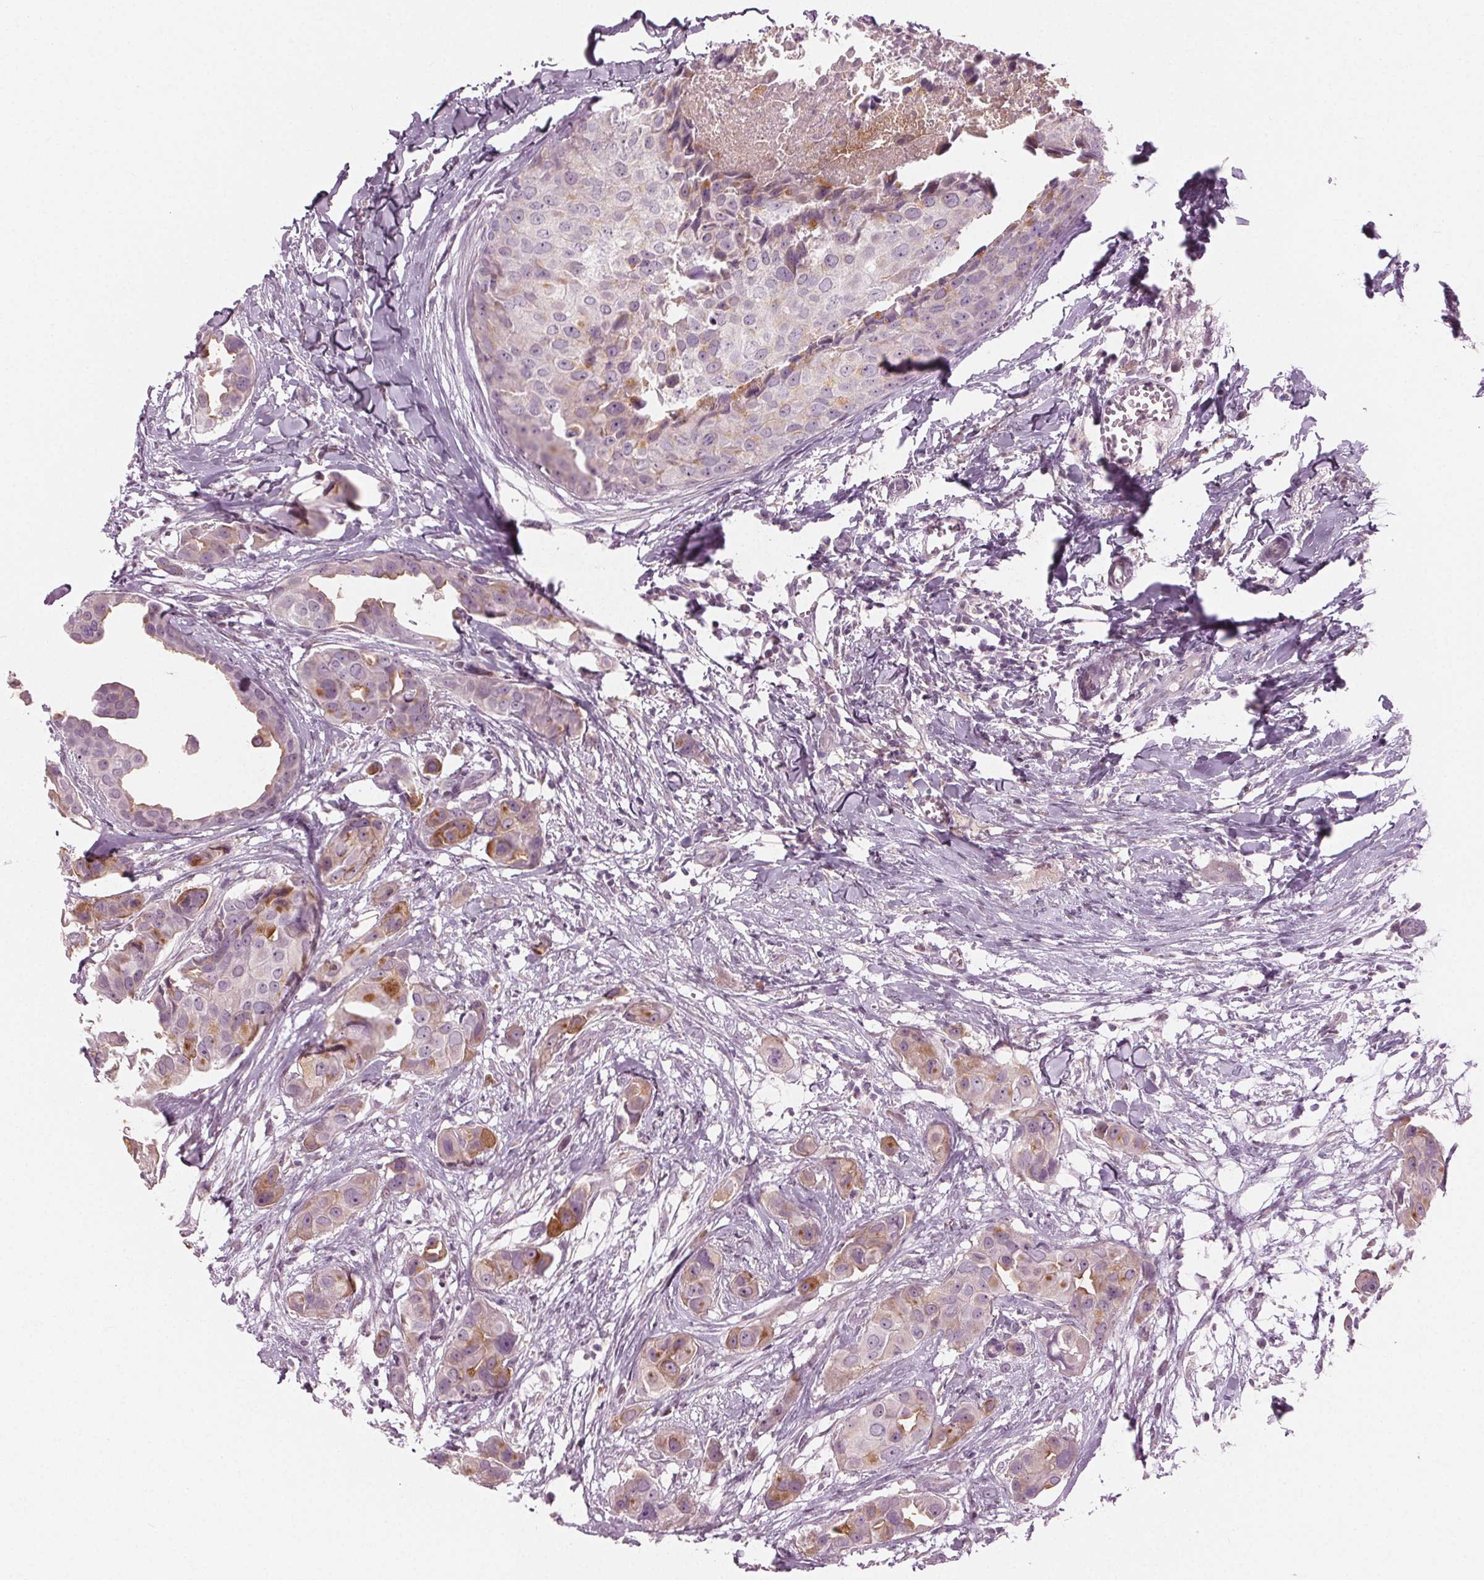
{"staining": {"intensity": "moderate", "quantity": "<25%", "location": "cytoplasmic/membranous"}, "tissue": "breast cancer", "cell_type": "Tumor cells", "image_type": "cancer", "snomed": [{"axis": "morphology", "description": "Duct carcinoma"}, {"axis": "topography", "description": "Breast"}], "caption": "An IHC photomicrograph of tumor tissue is shown. Protein staining in brown highlights moderate cytoplasmic/membranous positivity in breast invasive ductal carcinoma within tumor cells. (DAB (3,3'-diaminobenzidine) IHC, brown staining for protein, blue staining for nuclei).", "gene": "PRAP1", "patient": {"sex": "female", "age": 38}}